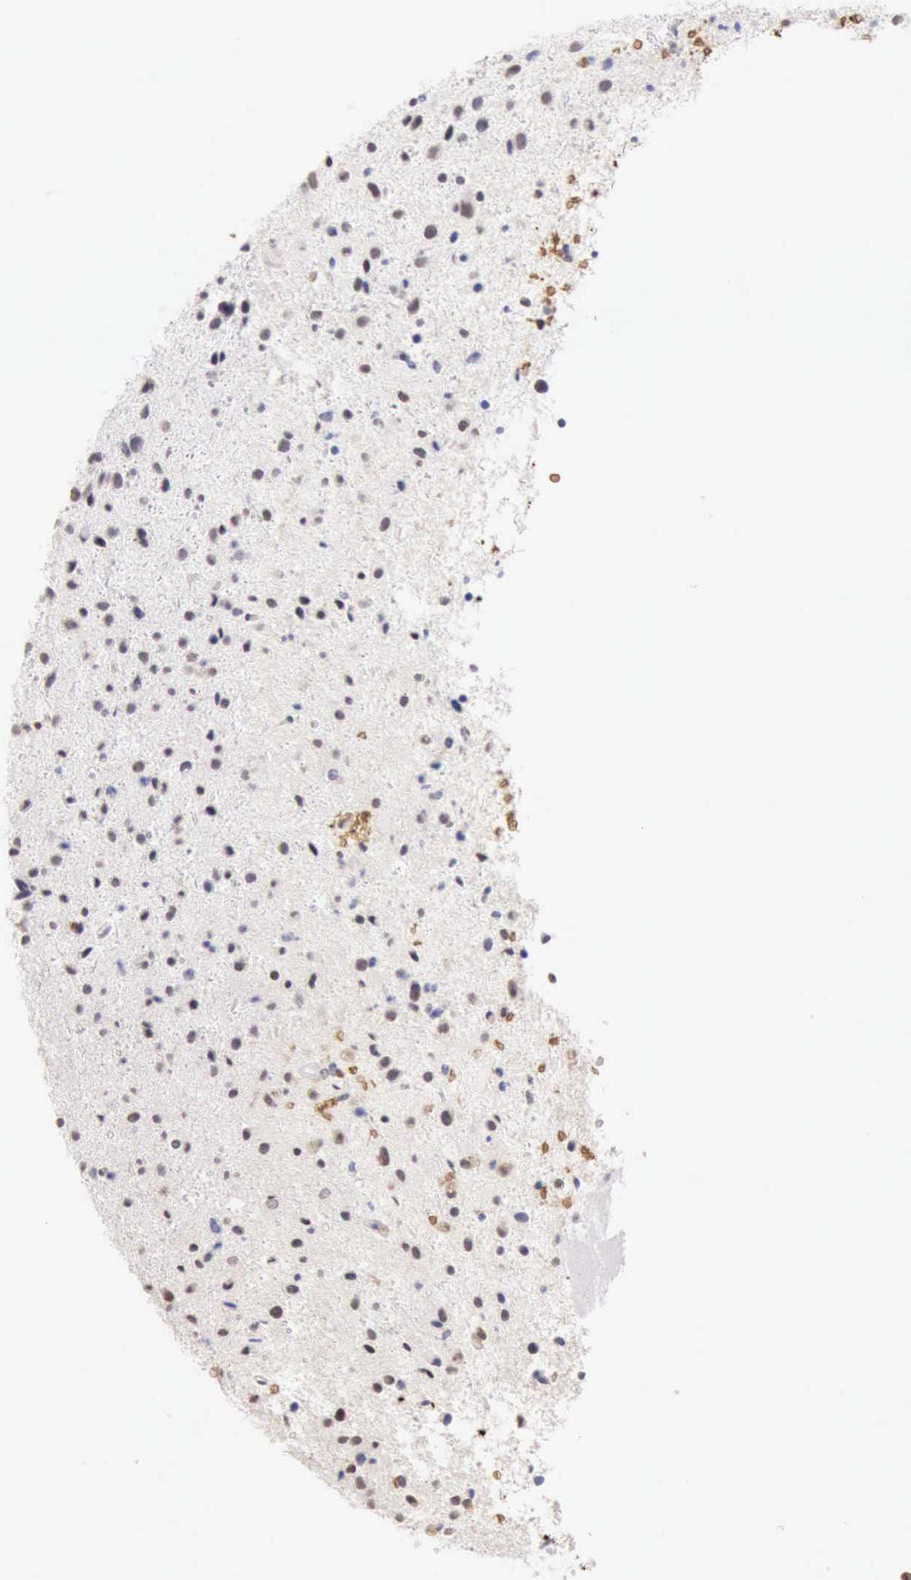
{"staining": {"intensity": "negative", "quantity": "none", "location": "none"}, "tissue": "glioma", "cell_type": "Tumor cells", "image_type": "cancer", "snomed": [{"axis": "morphology", "description": "Glioma, malignant, Low grade"}, {"axis": "topography", "description": "Brain"}], "caption": "Immunohistochemical staining of malignant glioma (low-grade) shows no significant expression in tumor cells.", "gene": "CFI", "patient": {"sex": "female", "age": 46}}